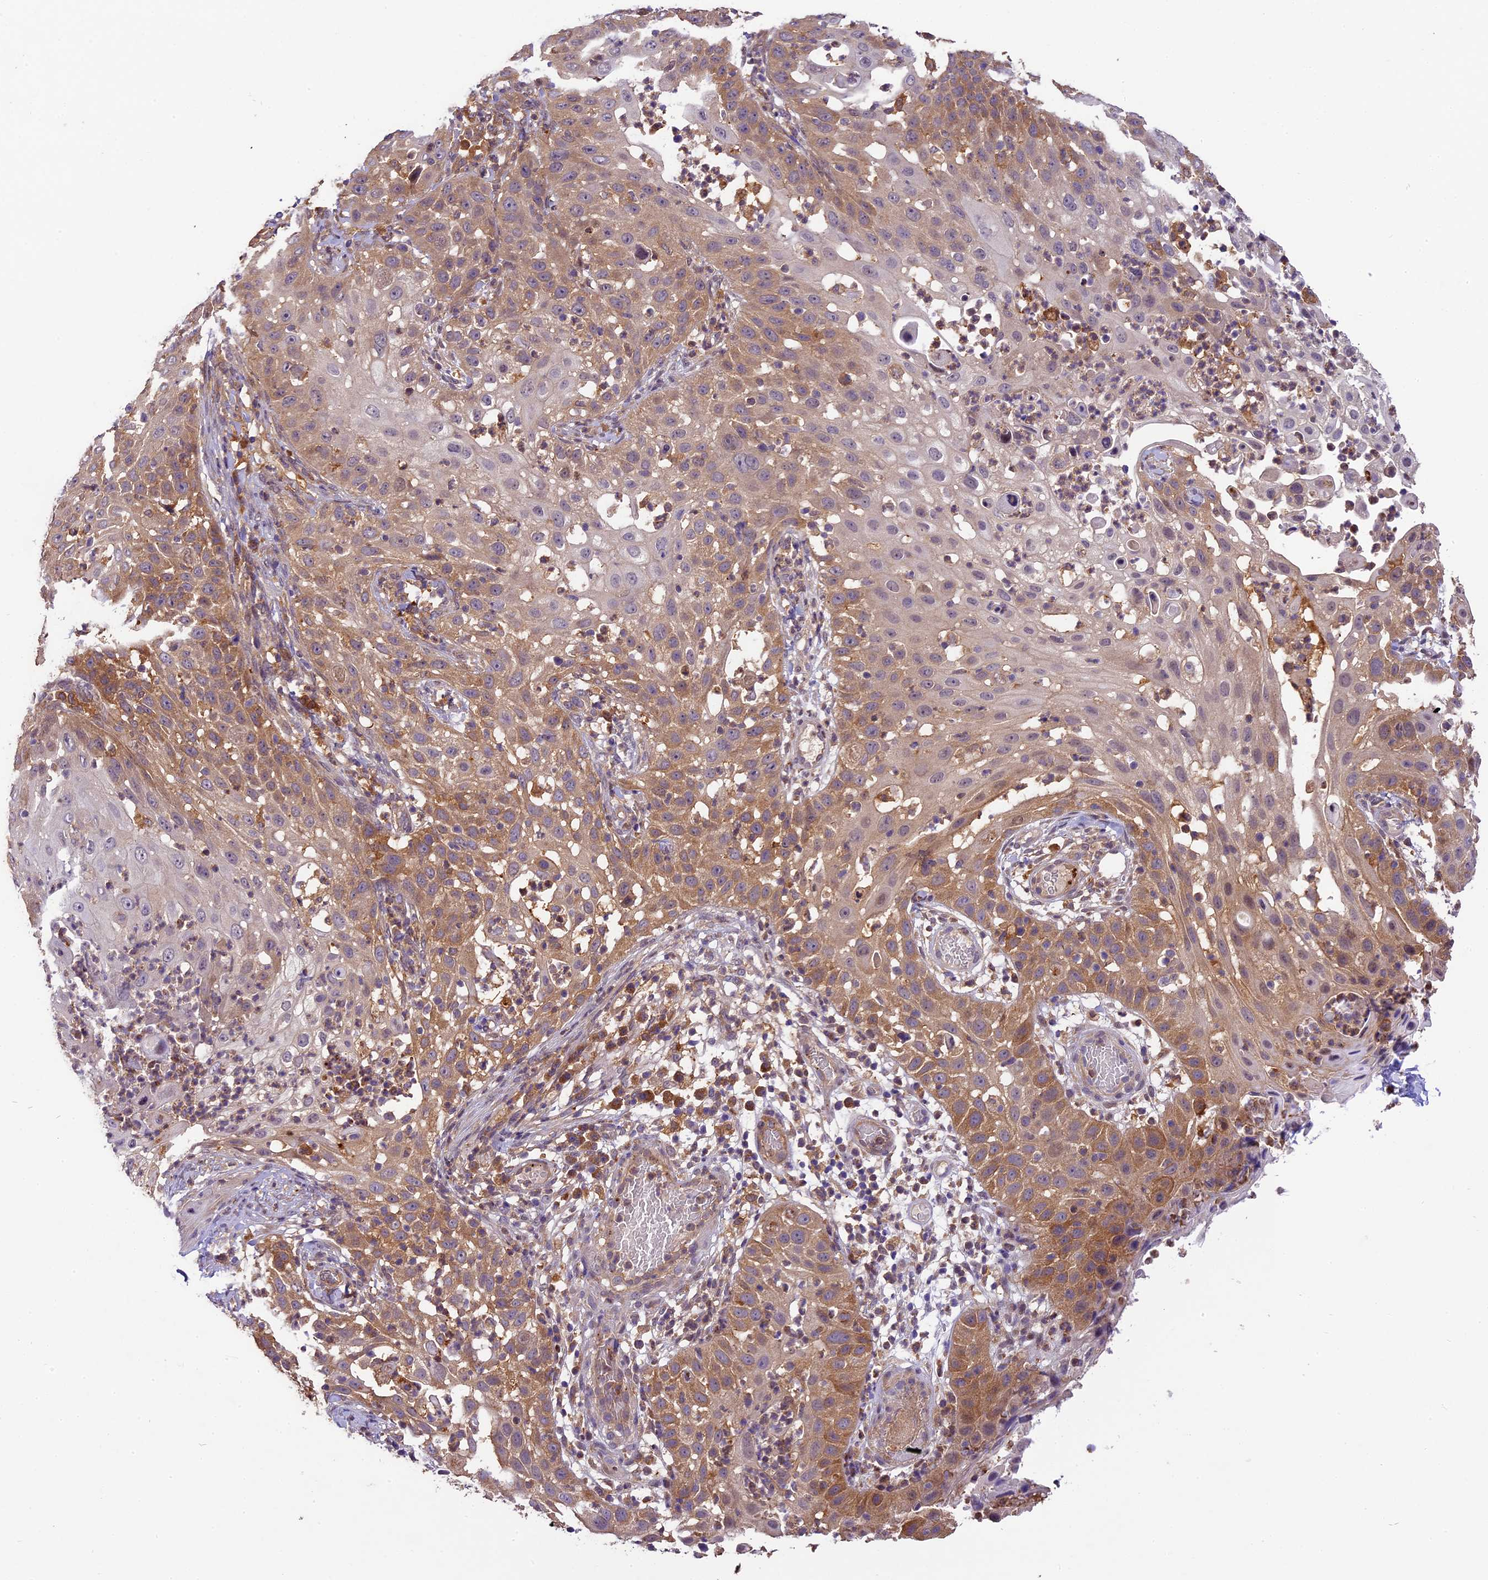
{"staining": {"intensity": "moderate", "quantity": ">75%", "location": "cytoplasmic/membranous"}, "tissue": "skin cancer", "cell_type": "Tumor cells", "image_type": "cancer", "snomed": [{"axis": "morphology", "description": "Squamous cell carcinoma, NOS"}, {"axis": "topography", "description": "Skin"}], "caption": "Human skin cancer (squamous cell carcinoma) stained with a protein marker reveals moderate staining in tumor cells.", "gene": "NEK8", "patient": {"sex": "female", "age": 44}}